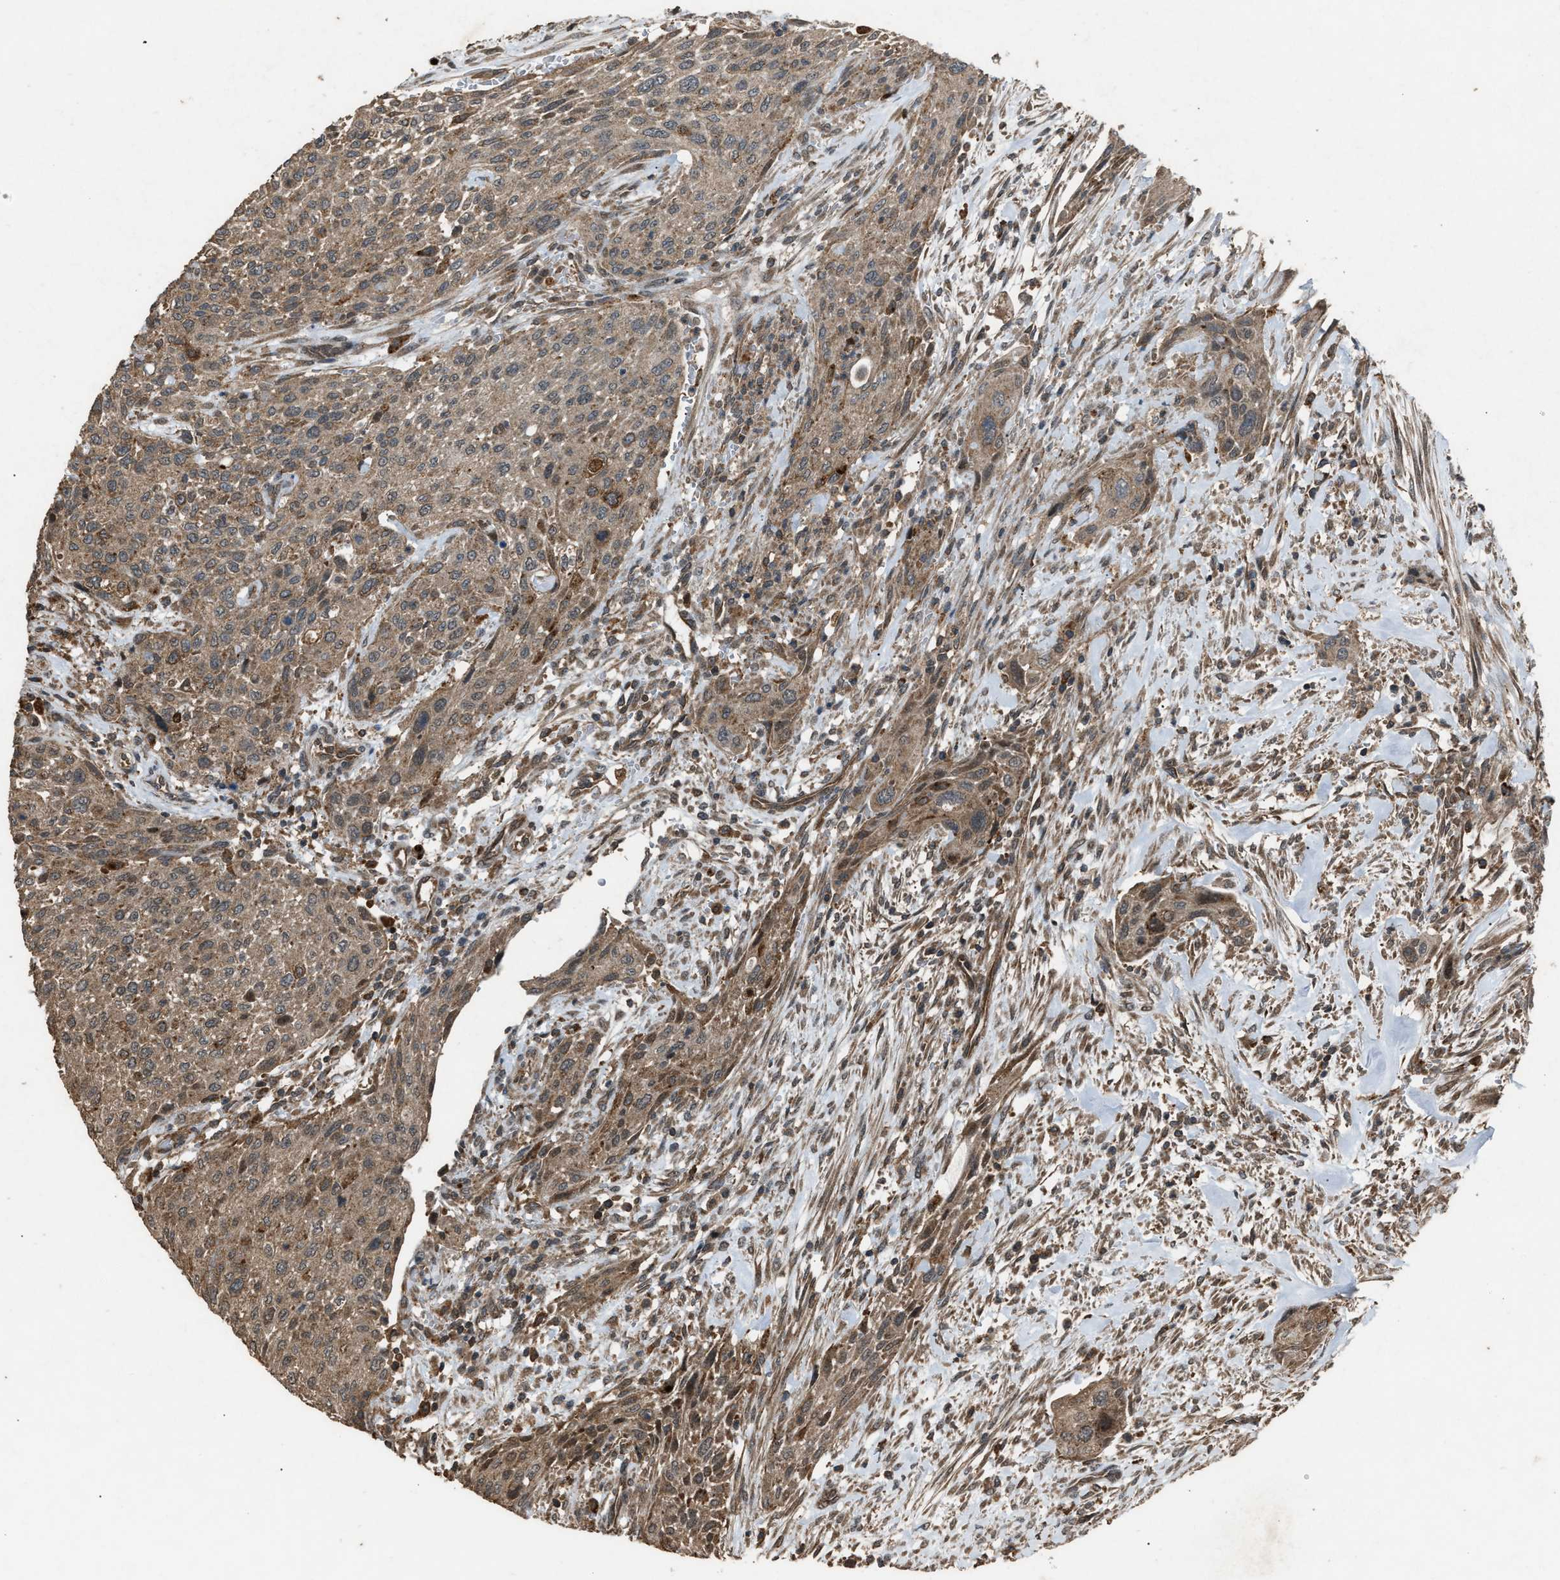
{"staining": {"intensity": "moderate", "quantity": ">75%", "location": "cytoplasmic/membranous"}, "tissue": "urothelial cancer", "cell_type": "Tumor cells", "image_type": "cancer", "snomed": [{"axis": "morphology", "description": "Urothelial carcinoma, Low grade"}, {"axis": "morphology", "description": "Urothelial carcinoma, High grade"}, {"axis": "topography", "description": "Urinary bladder"}], "caption": "Protein analysis of low-grade urothelial carcinoma tissue displays moderate cytoplasmic/membranous positivity in approximately >75% of tumor cells.", "gene": "PSMD1", "patient": {"sex": "male", "age": 35}}